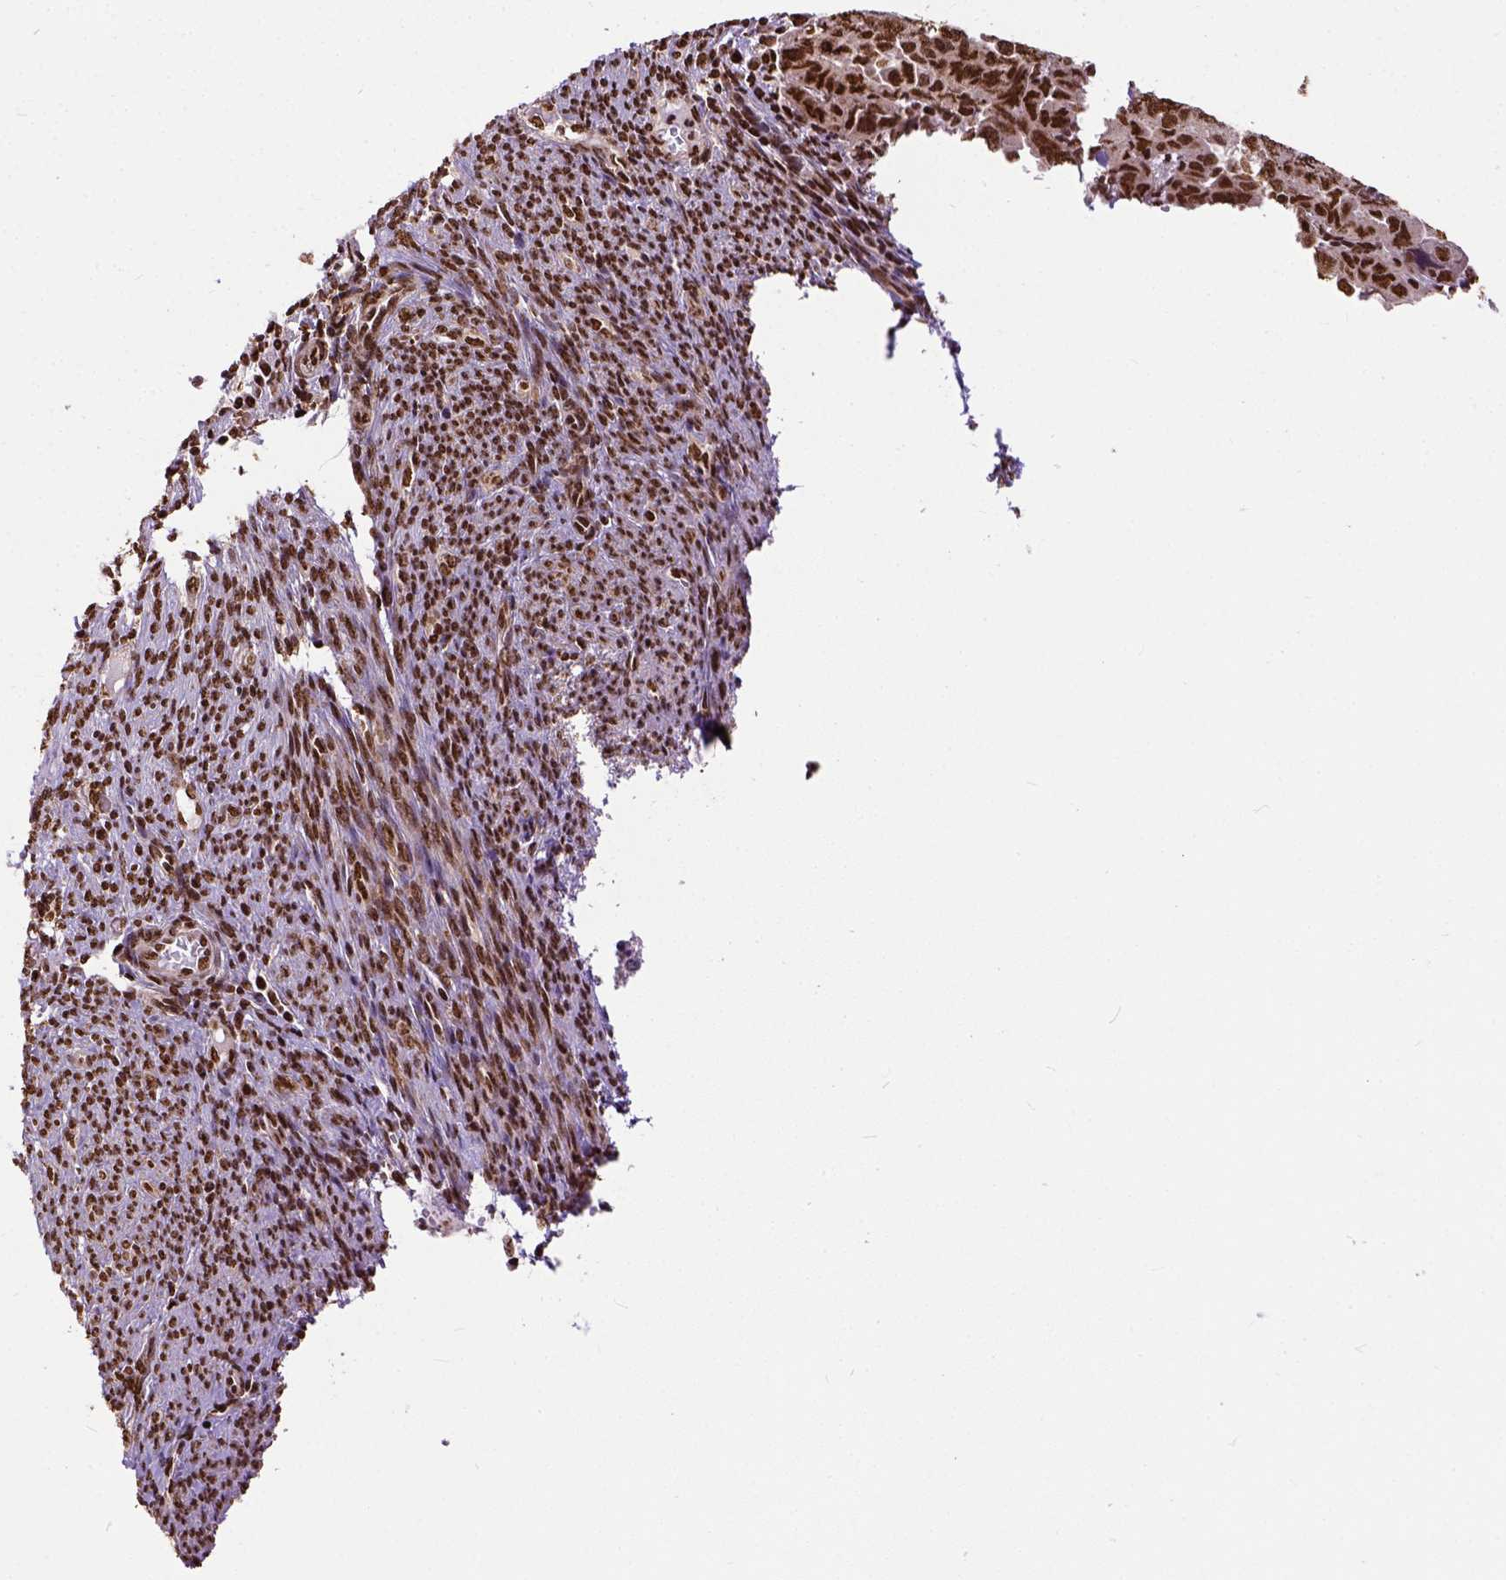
{"staining": {"intensity": "strong", "quantity": ">75%", "location": "nuclear"}, "tissue": "endometrial cancer", "cell_type": "Tumor cells", "image_type": "cancer", "snomed": [{"axis": "morphology", "description": "Adenocarcinoma, NOS"}, {"axis": "topography", "description": "Endometrium"}], "caption": "Immunohistochemistry (IHC) photomicrograph of endometrial cancer stained for a protein (brown), which displays high levels of strong nuclear positivity in about >75% of tumor cells.", "gene": "NACC1", "patient": {"sex": "female", "age": 79}}